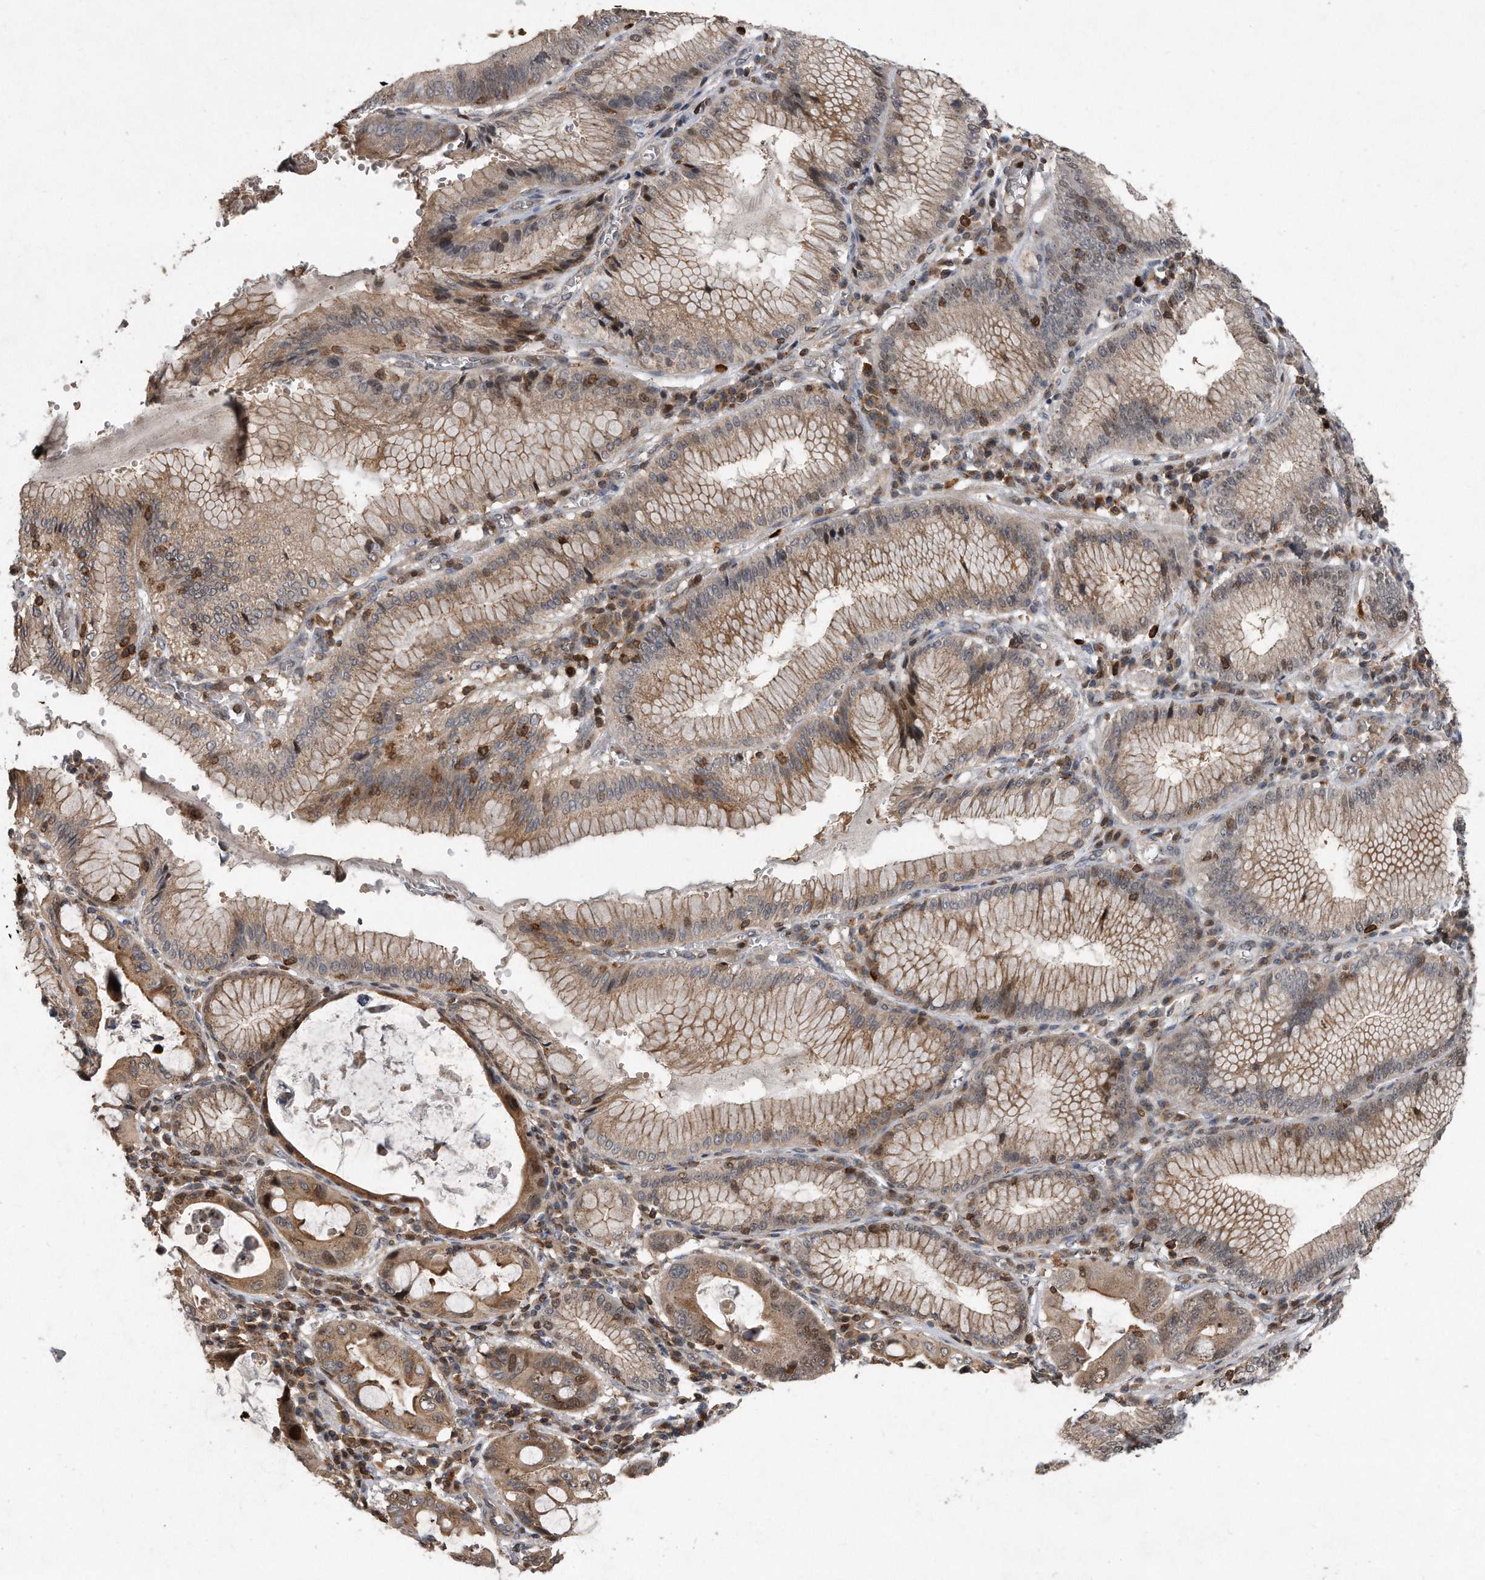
{"staining": {"intensity": "moderate", "quantity": ">75%", "location": "cytoplasmic/membranous,nuclear"}, "tissue": "stomach cancer", "cell_type": "Tumor cells", "image_type": "cancer", "snomed": [{"axis": "morphology", "description": "Adenocarcinoma, NOS"}, {"axis": "topography", "description": "Stomach"}], "caption": "Immunohistochemistry staining of adenocarcinoma (stomach), which exhibits medium levels of moderate cytoplasmic/membranous and nuclear expression in about >75% of tumor cells indicating moderate cytoplasmic/membranous and nuclear protein positivity. The staining was performed using DAB (3,3'-diaminobenzidine) (brown) for protein detection and nuclei were counterstained in hematoxylin (blue).", "gene": "PGBD2", "patient": {"sex": "male", "age": 59}}